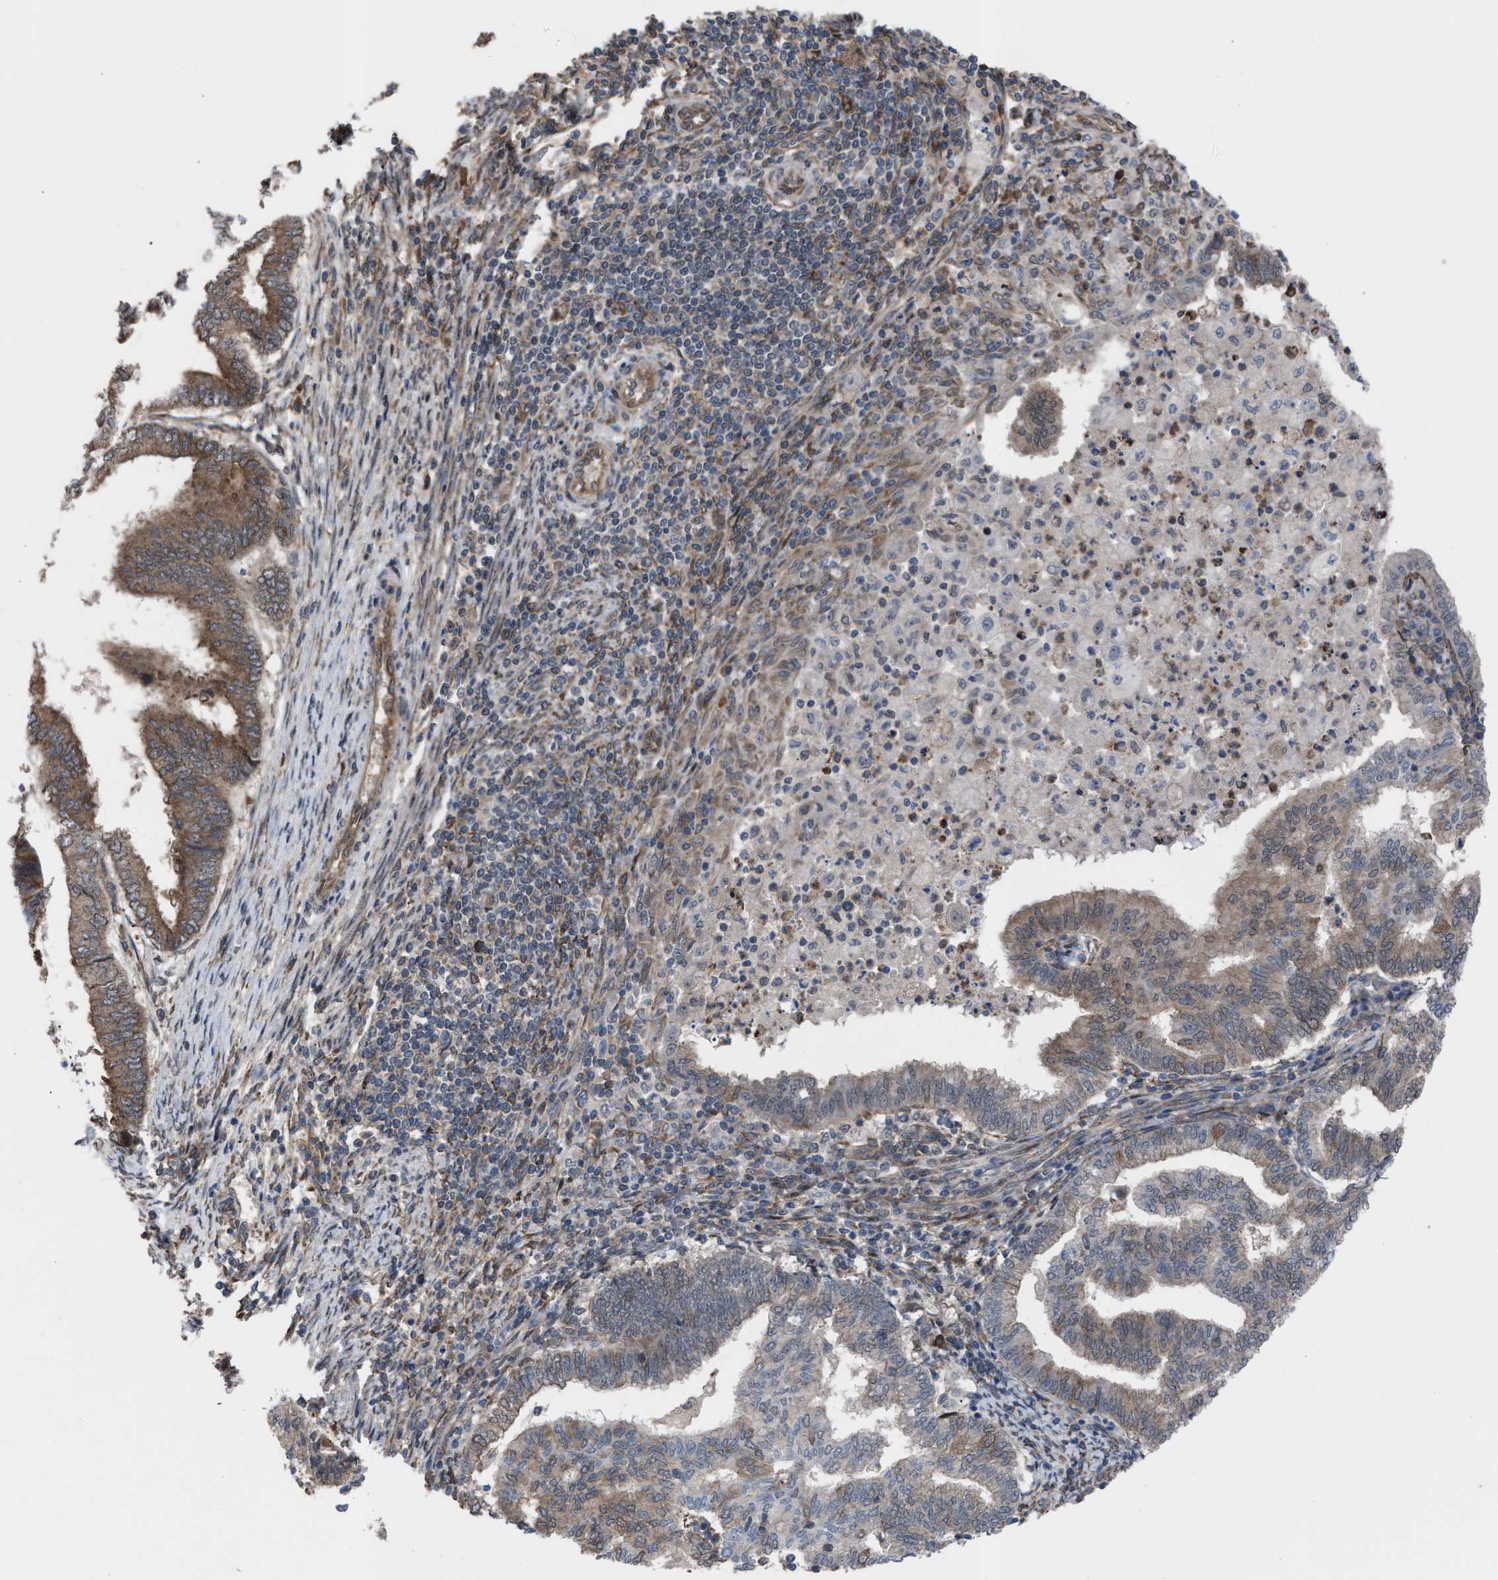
{"staining": {"intensity": "moderate", "quantity": ">75%", "location": "cytoplasmic/membranous"}, "tissue": "endometrial cancer", "cell_type": "Tumor cells", "image_type": "cancer", "snomed": [{"axis": "morphology", "description": "Polyp, NOS"}, {"axis": "morphology", "description": "Adenocarcinoma, NOS"}, {"axis": "morphology", "description": "Adenoma, NOS"}, {"axis": "topography", "description": "Endometrium"}], "caption": "Immunohistochemical staining of human endometrial cancer (polyp) displays moderate cytoplasmic/membranous protein positivity in about >75% of tumor cells. (DAB (3,3'-diaminobenzidine) IHC, brown staining for protein, blue staining for nuclei).", "gene": "TP53BP2", "patient": {"sex": "female", "age": 79}}